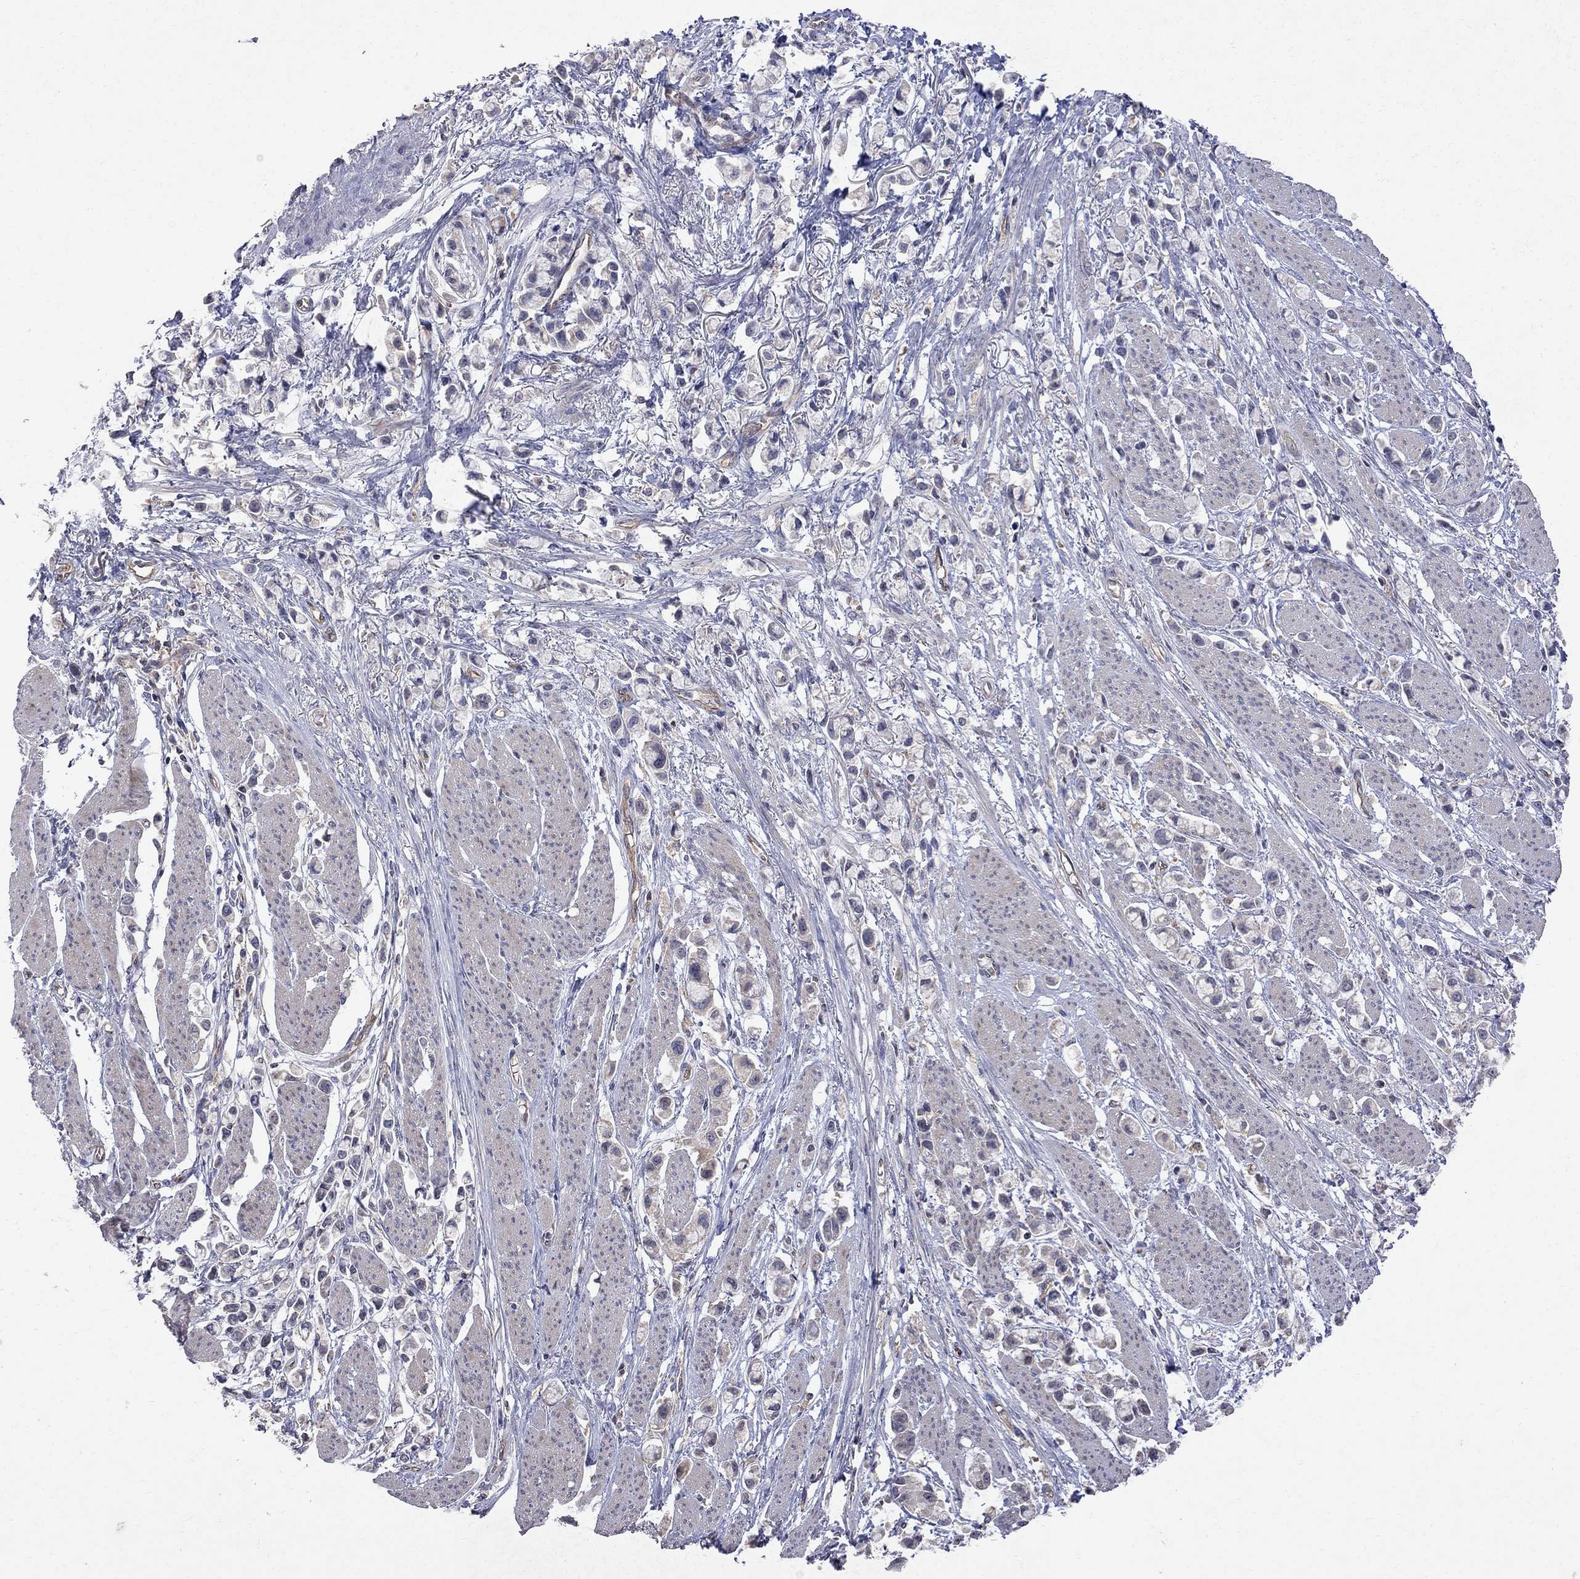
{"staining": {"intensity": "negative", "quantity": "none", "location": "none"}, "tissue": "stomach cancer", "cell_type": "Tumor cells", "image_type": "cancer", "snomed": [{"axis": "morphology", "description": "Adenocarcinoma, NOS"}, {"axis": "topography", "description": "Stomach"}], "caption": "There is no significant positivity in tumor cells of adenocarcinoma (stomach).", "gene": "ABI3", "patient": {"sex": "female", "age": 81}}